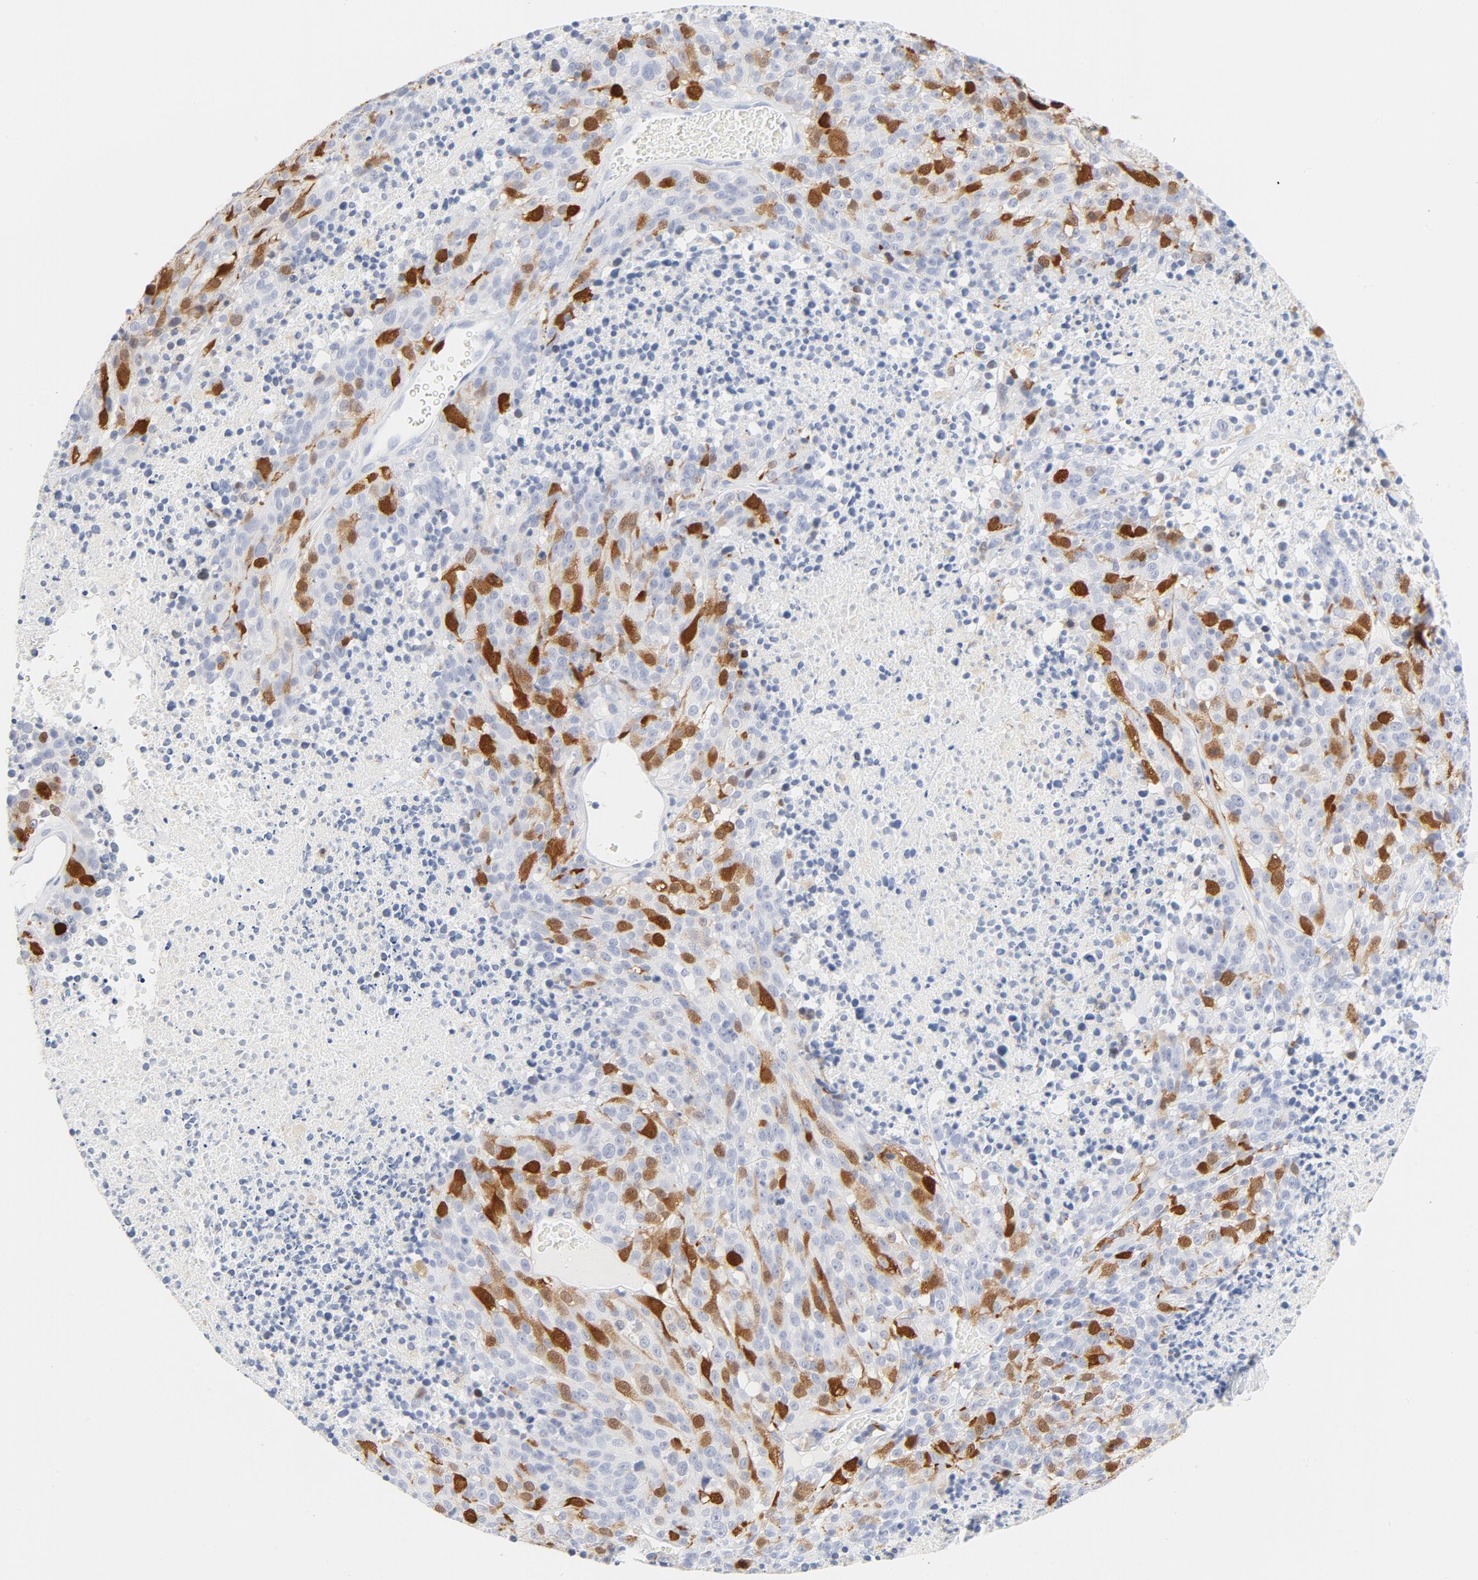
{"staining": {"intensity": "strong", "quantity": "25%-75%", "location": "cytoplasmic/membranous,nuclear"}, "tissue": "melanoma", "cell_type": "Tumor cells", "image_type": "cancer", "snomed": [{"axis": "morphology", "description": "Malignant melanoma, Metastatic site"}, {"axis": "topography", "description": "Cerebral cortex"}], "caption": "Melanoma was stained to show a protein in brown. There is high levels of strong cytoplasmic/membranous and nuclear staining in approximately 25%-75% of tumor cells.", "gene": "CDC20", "patient": {"sex": "female", "age": 52}}